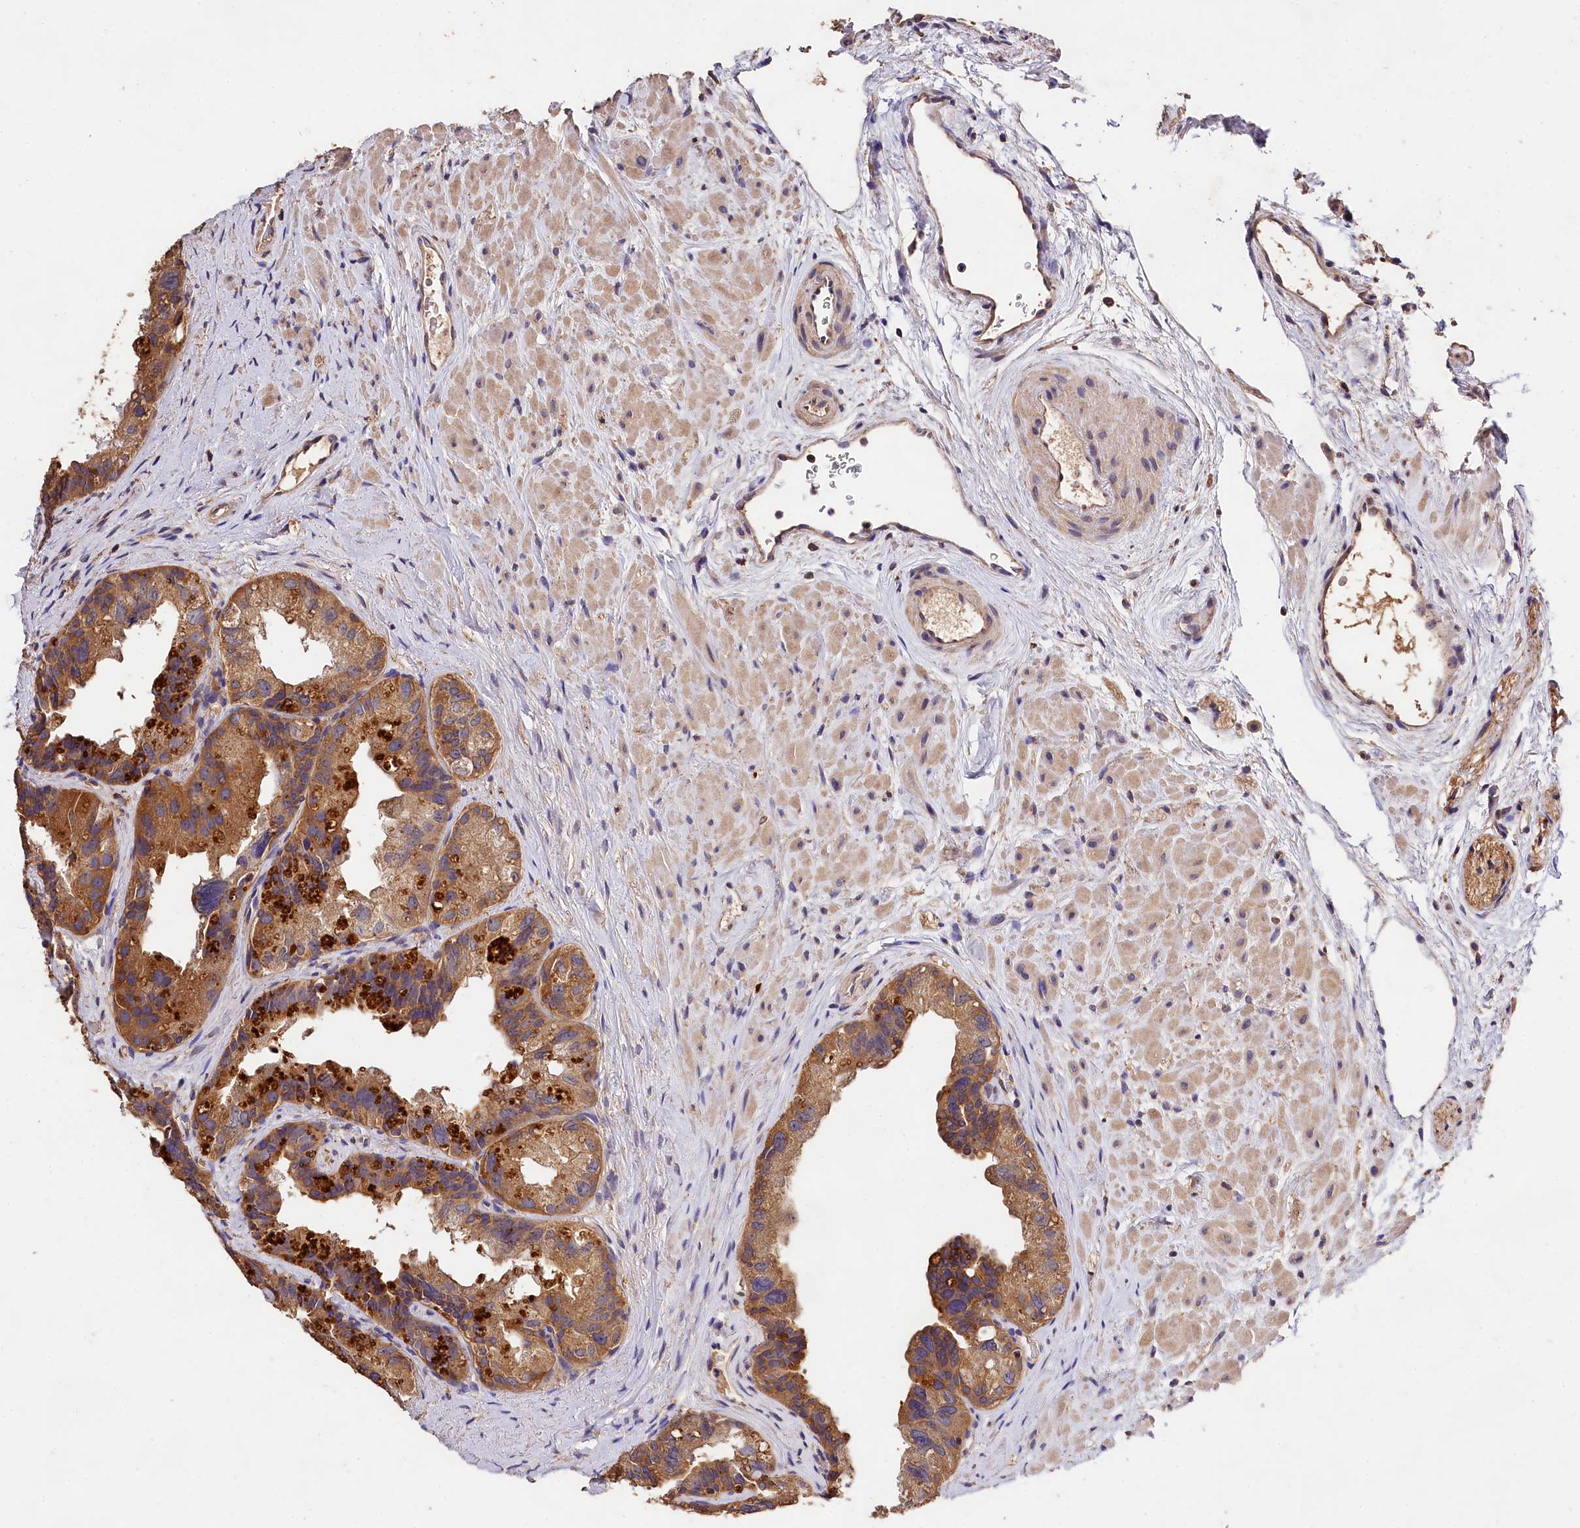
{"staining": {"intensity": "moderate", "quantity": ">75%", "location": "cytoplasmic/membranous"}, "tissue": "prostate cancer", "cell_type": "Tumor cells", "image_type": "cancer", "snomed": [{"axis": "morphology", "description": "Normal tissue, NOS"}, {"axis": "morphology", "description": "Adenocarcinoma, Low grade"}, {"axis": "topography", "description": "Prostate"}], "caption": "DAB (3,3'-diaminobenzidine) immunohistochemical staining of adenocarcinoma (low-grade) (prostate) reveals moderate cytoplasmic/membranous protein staining in about >75% of tumor cells. Ihc stains the protein in brown and the nuclei are stained blue.", "gene": "OAS3", "patient": {"sex": "male", "age": 72}}